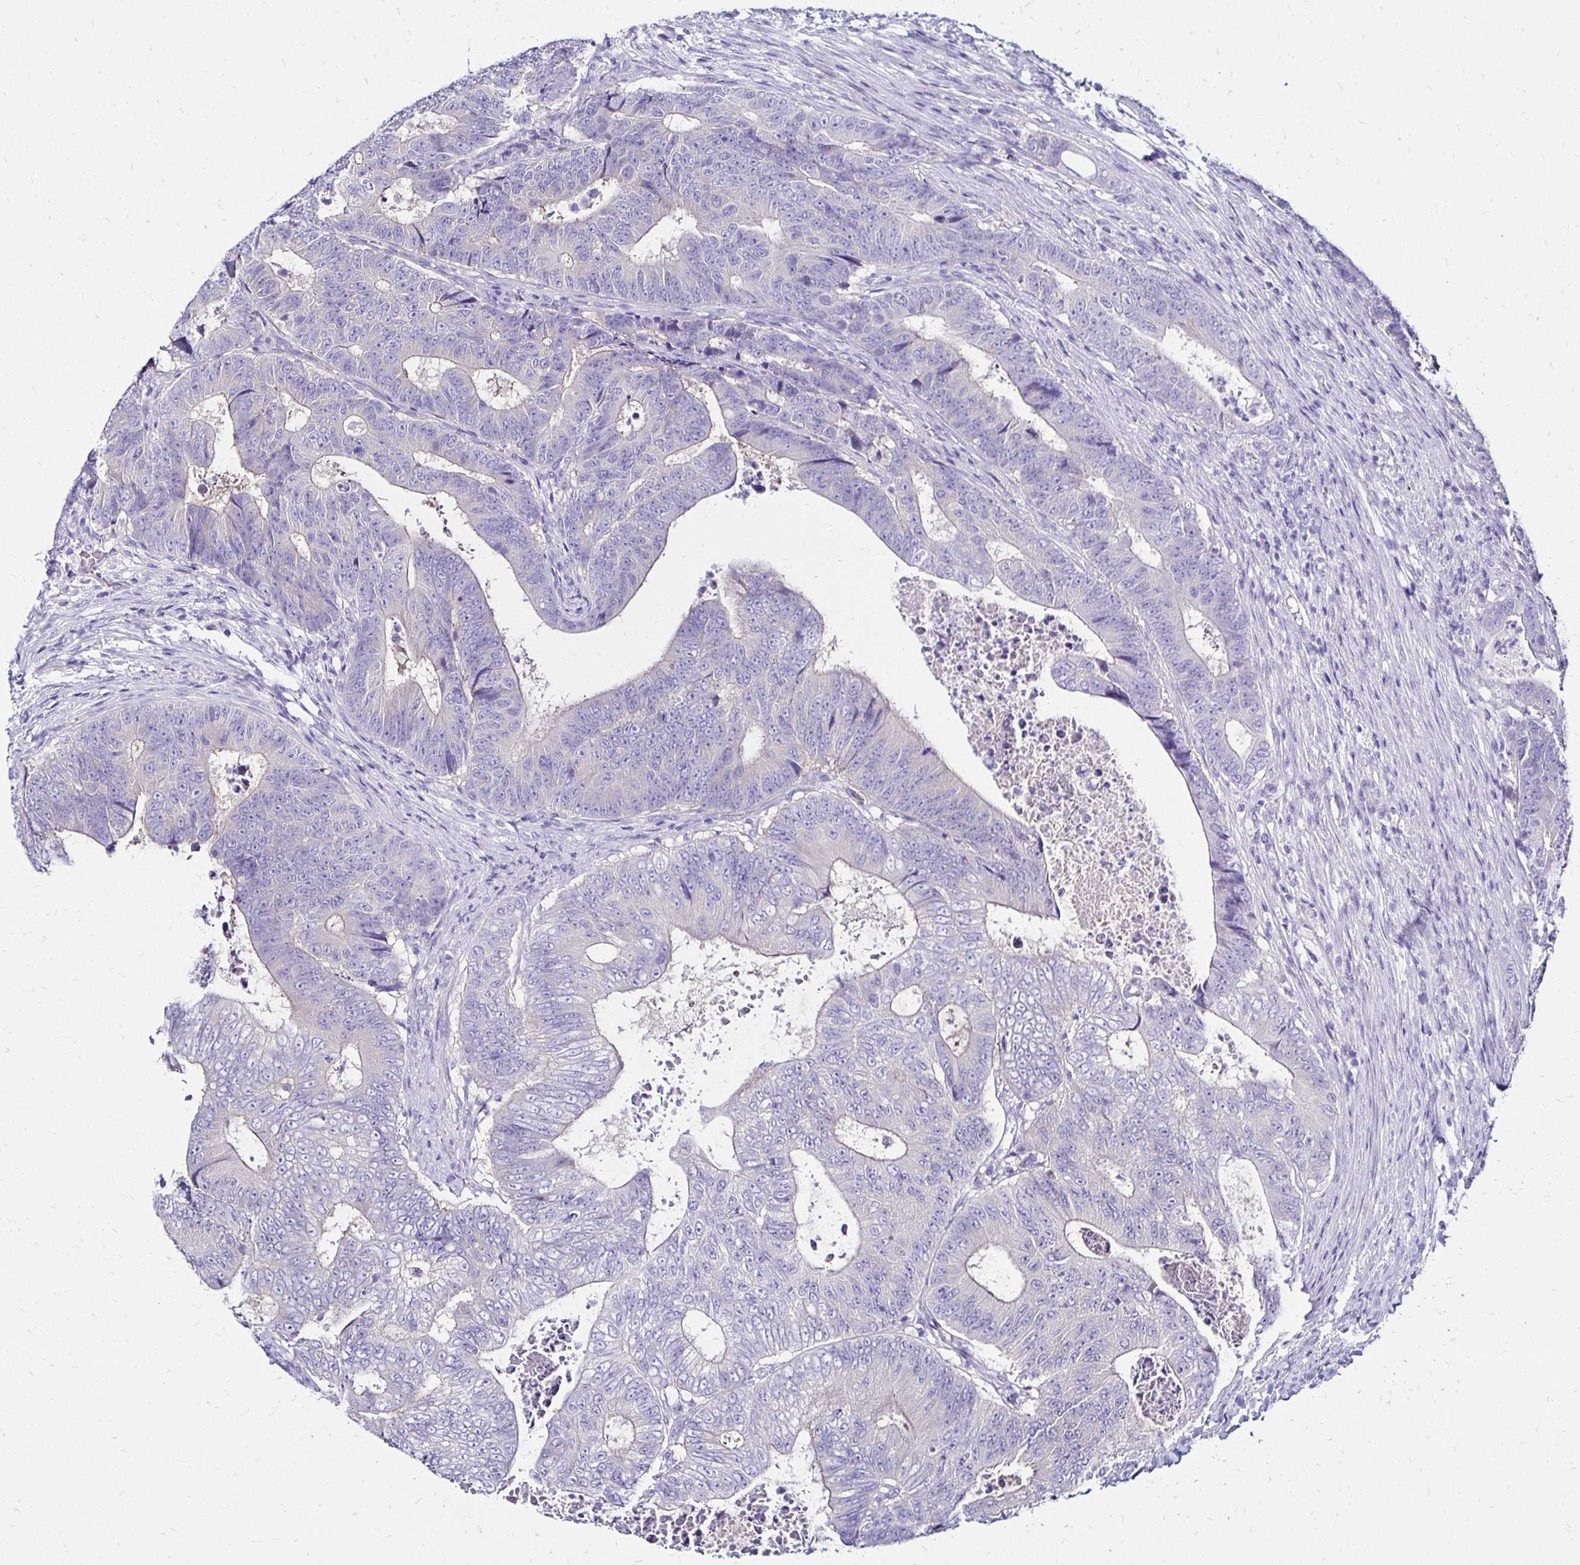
{"staining": {"intensity": "negative", "quantity": "none", "location": "none"}, "tissue": "colorectal cancer", "cell_type": "Tumor cells", "image_type": "cancer", "snomed": [{"axis": "morphology", "description": "Adenocarcinoma, NOS"}, {"axis": "topography", "description": "Colon"}], "caption": "High magnification brightfield microscopy of colorectal cancer stained with DAB (3,3'-diaminobenzidine) (brown) and counterstained with hematoxylin (blue): tumor cells show no significant staining.", "gene": "KCNT1", "patient": {"sex": "female", "age": 48}}